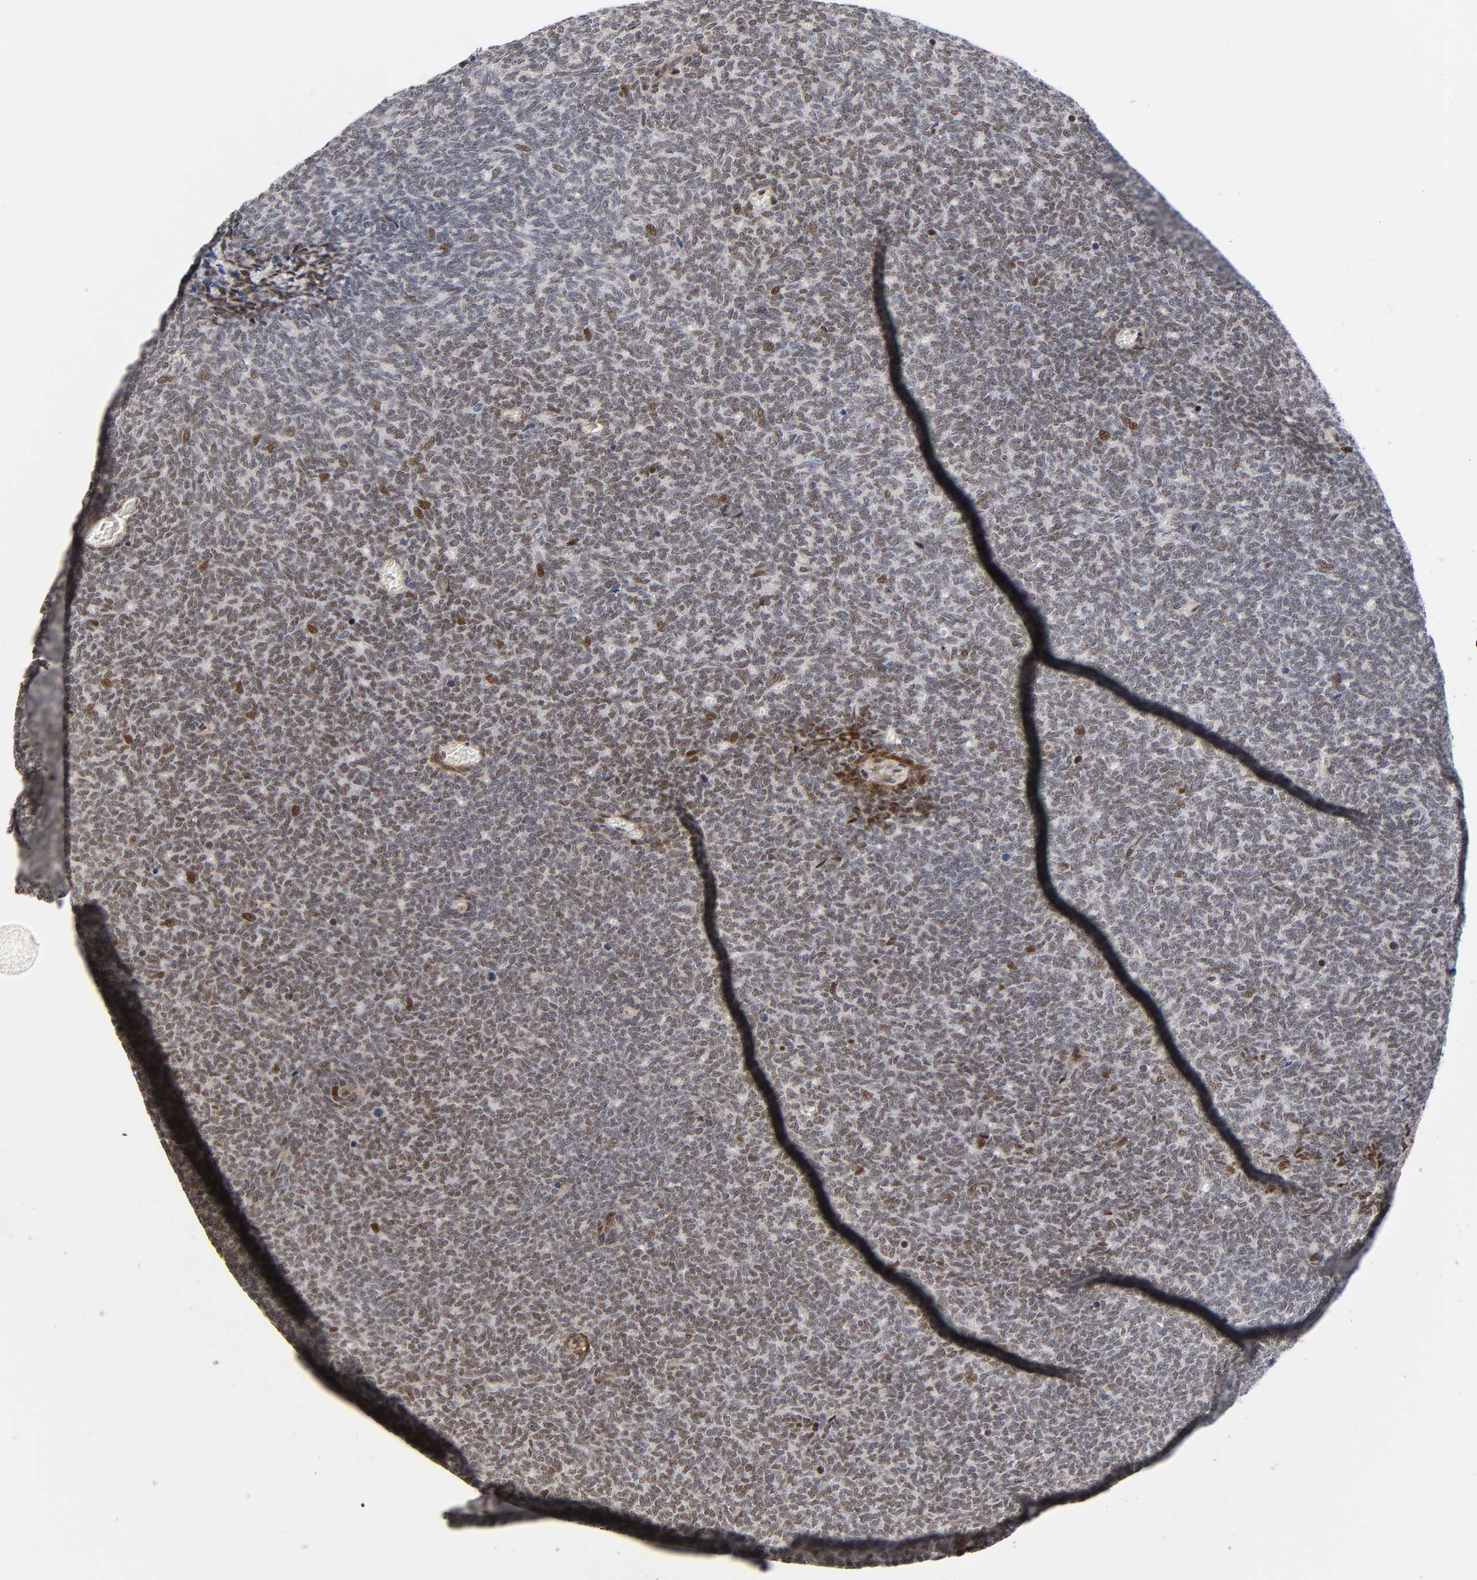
{"staining": {"intensity": "moderate", "quantity": ">75%", "location": "nuclear"}, "tissue": "renal cancer", "cell_type": "Tumor cells", "image_type": "cancer", "snomed": [{"axis": "morphology", "description": "Neoplasm, malignant, NOS"}, {"axis": "topography", "description": "Kidney"}], "caption": "This photomicrograph reveals IHC staining of human renal neoplasm (malignant), with medium moderate nuclear expression in approximately >75% of tumor cells.", "gene": "STK38", "patient": {"sex": "male", "age": 28}}